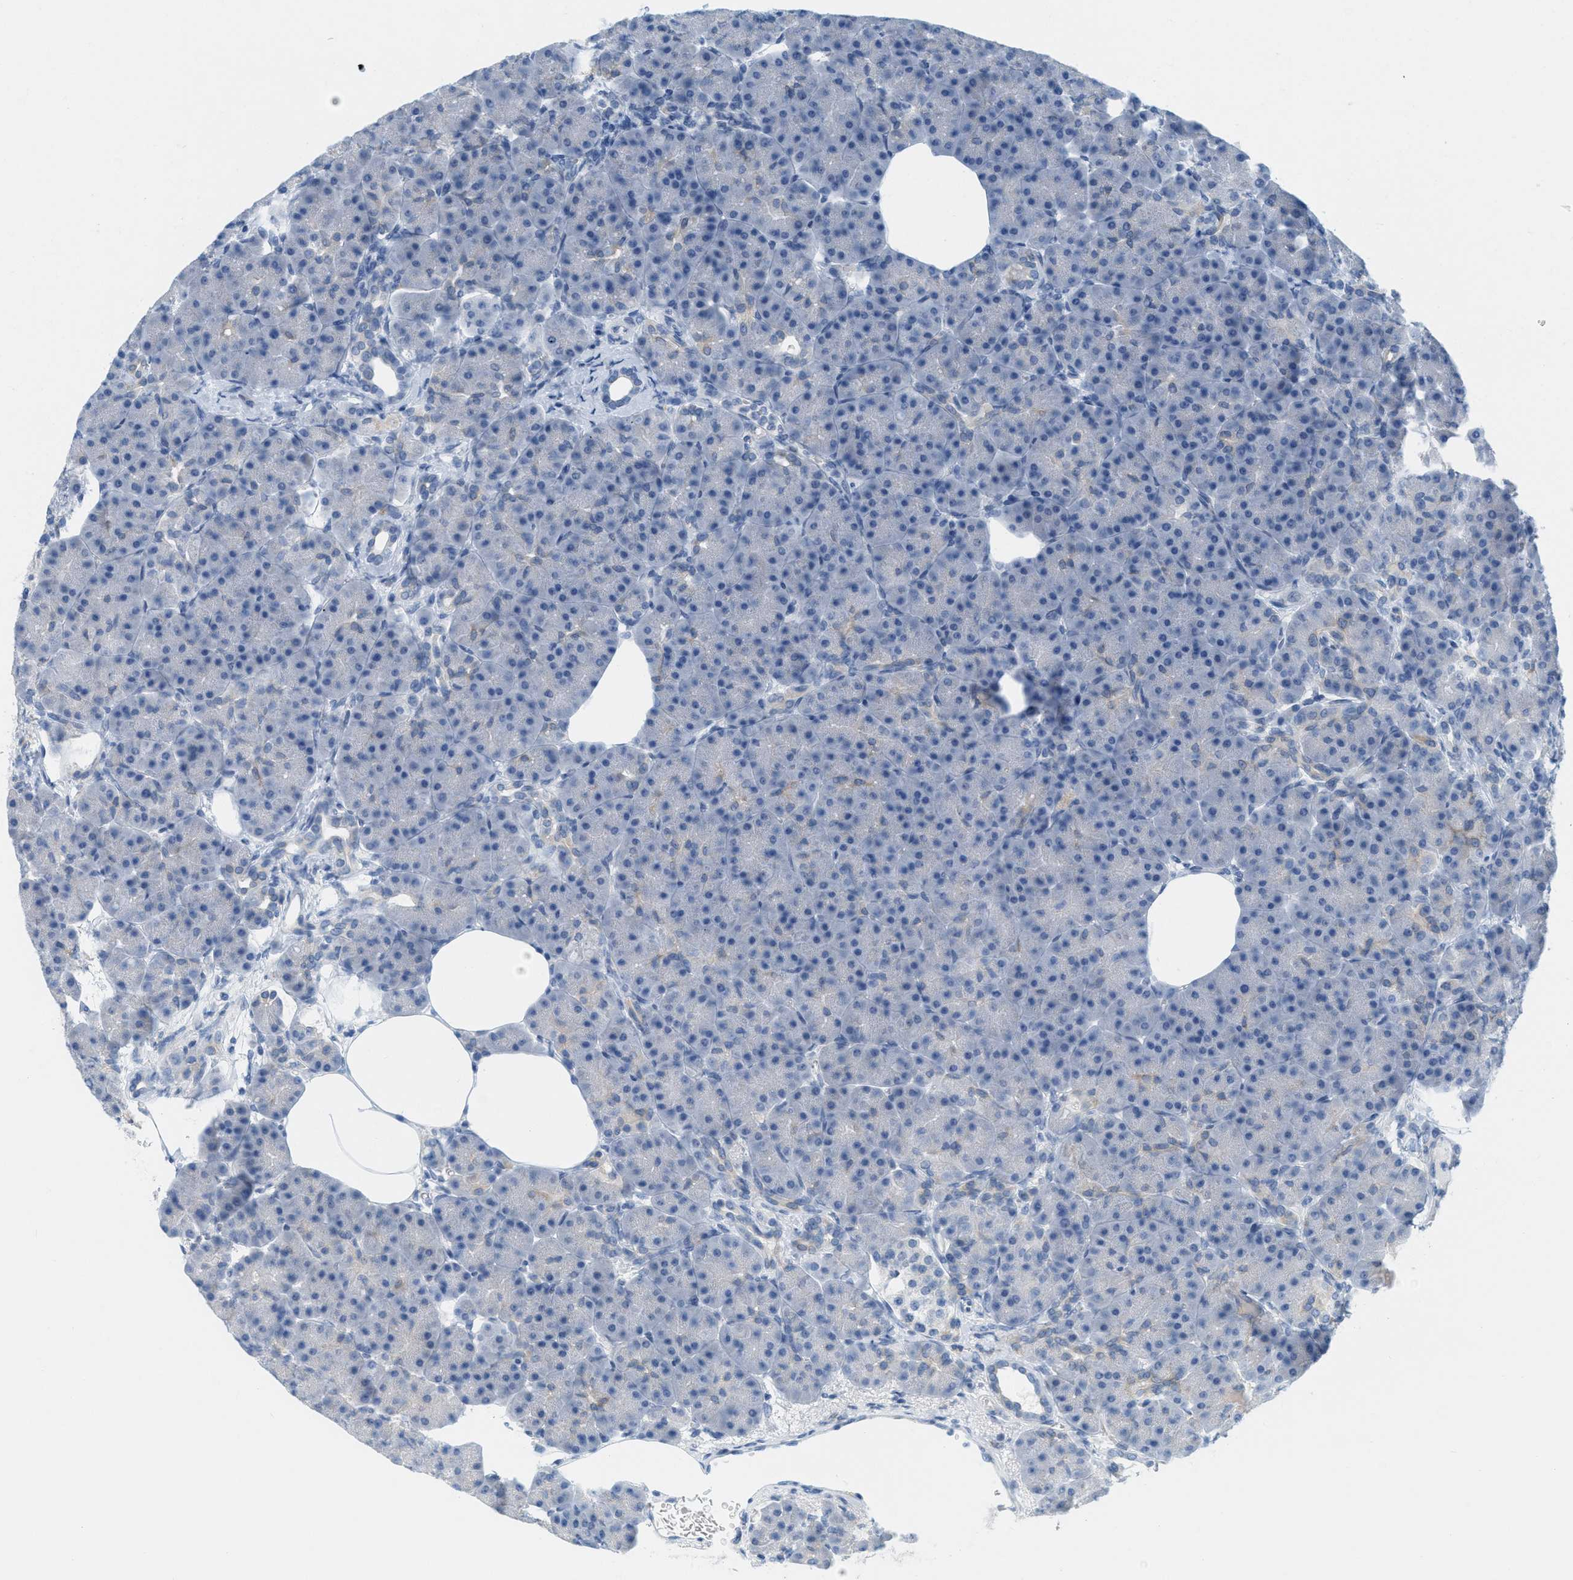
{"staining": {"intensity": "negative", "quantity": "none", "location": "none"}, "tissue": "pancreas", "cell_type": "Exocrine glandular cells", "image_type": "normal", "snomed": [{"axis": "morphology", "description": "Normal tissue, NOS"}, {"axis": "topography", "description": "Pancreas"}], "caption": "Micrograph shows no significant protein staining in exocrine glandular cells of benign pancreas. The staining was performed using DAB to visualize the protein expression in brown, while the nuclei were stained in blue with hematoxylin (Magnification: 20x).", "gene": "TEX264", "patient": {"sex": "female", "age": 70}}